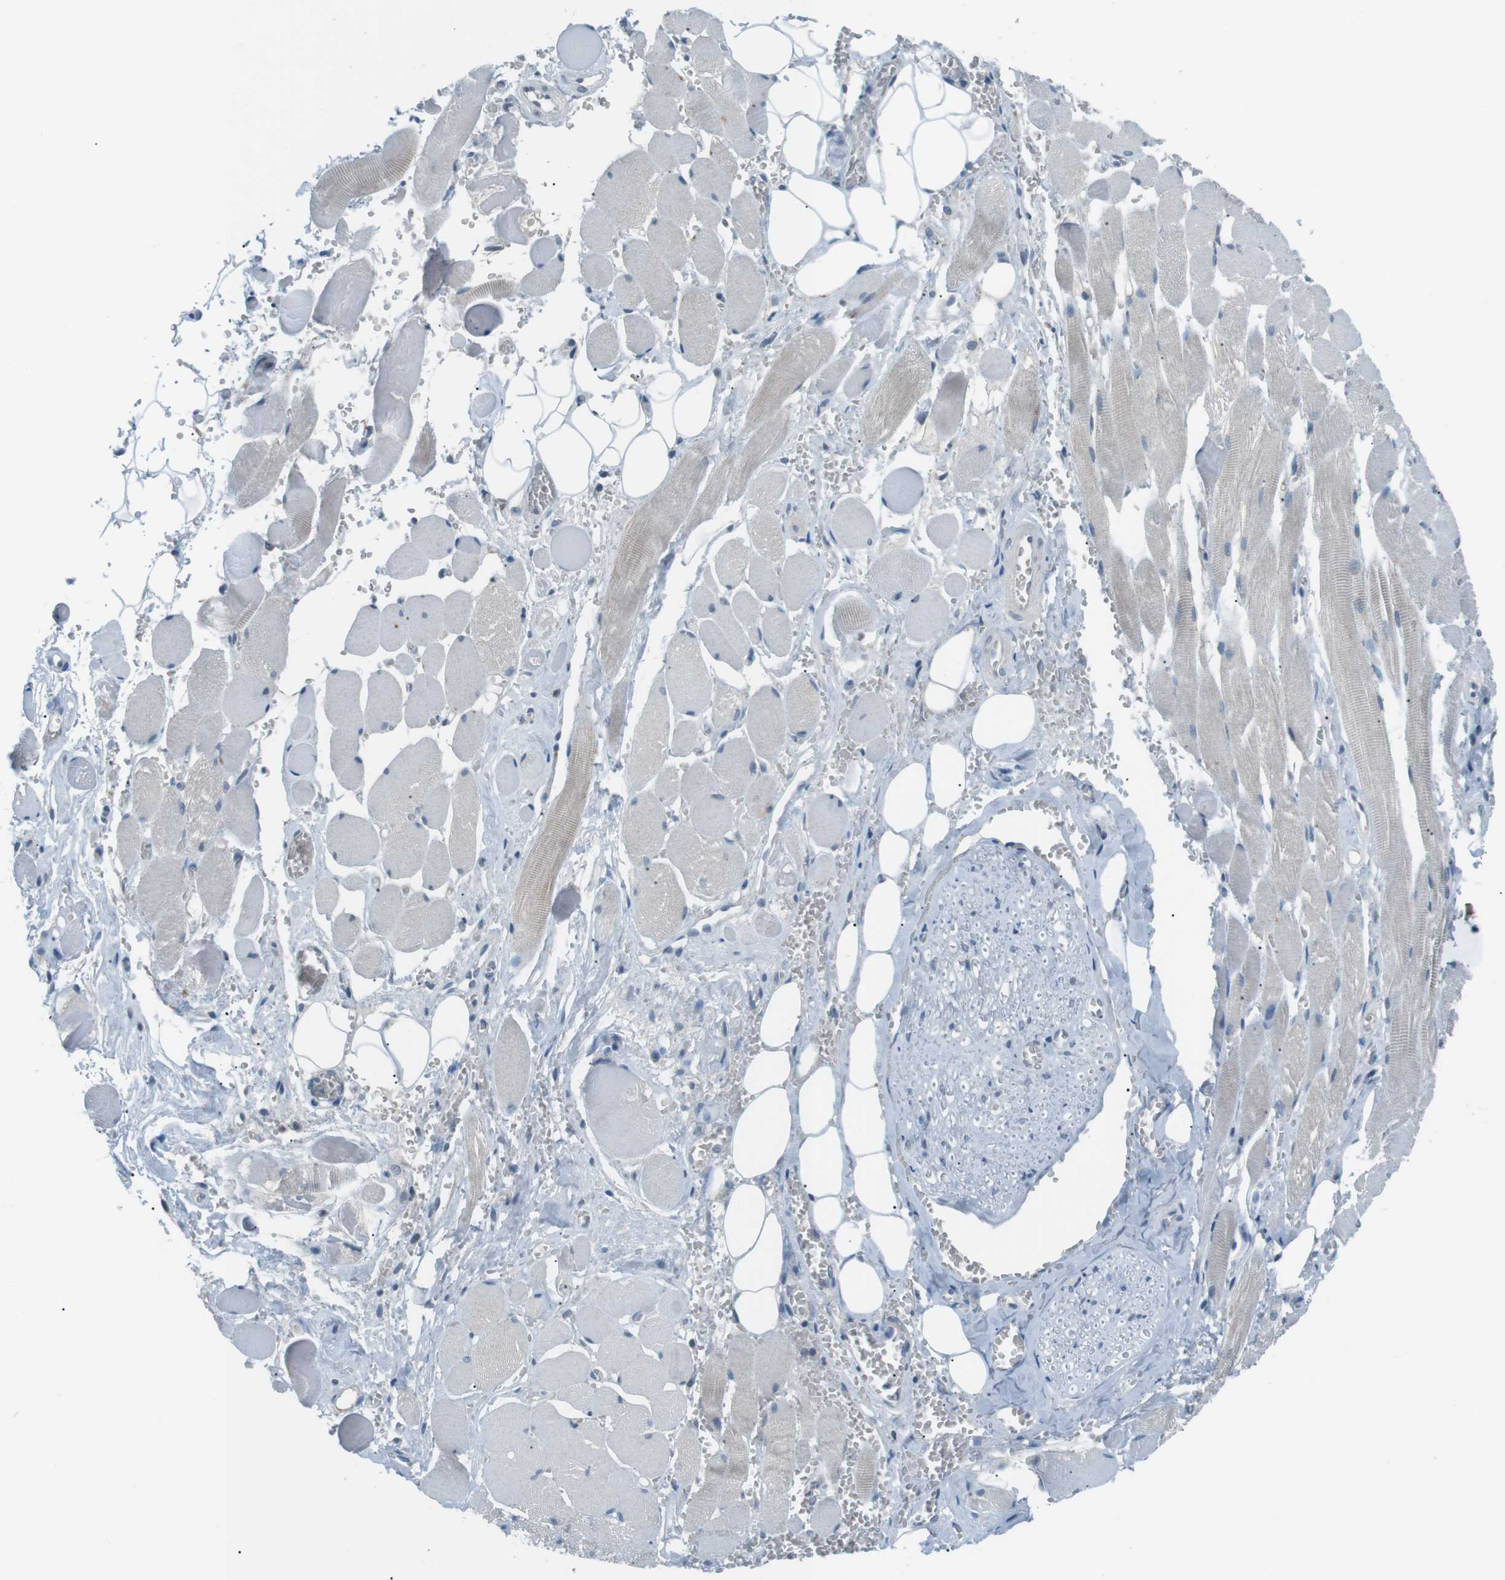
{"staining": {"intensity": "negative", "quantity": "none", "location": "none"}, "tissue": "adipose tissue", "cell_type": "Adipocytes", "image_type": "normal", "snomed": [{"axis": "morphology", "description": "Squamous cell carcinoma, NOS"}, {"axis": "topography", "description": "Oral tissue"}, {"axis": "topography", "description": "Head-Neck"}], "caption": "A histopathology image of adipose tissue stained for a protein shows no brown staining in adipocytes. (DAB (3,3'-diaminobenzidine) immunohistochemistry, high magnification).", "gene": "FCRLA", "patient": {"sex": "female", "age": 50}}